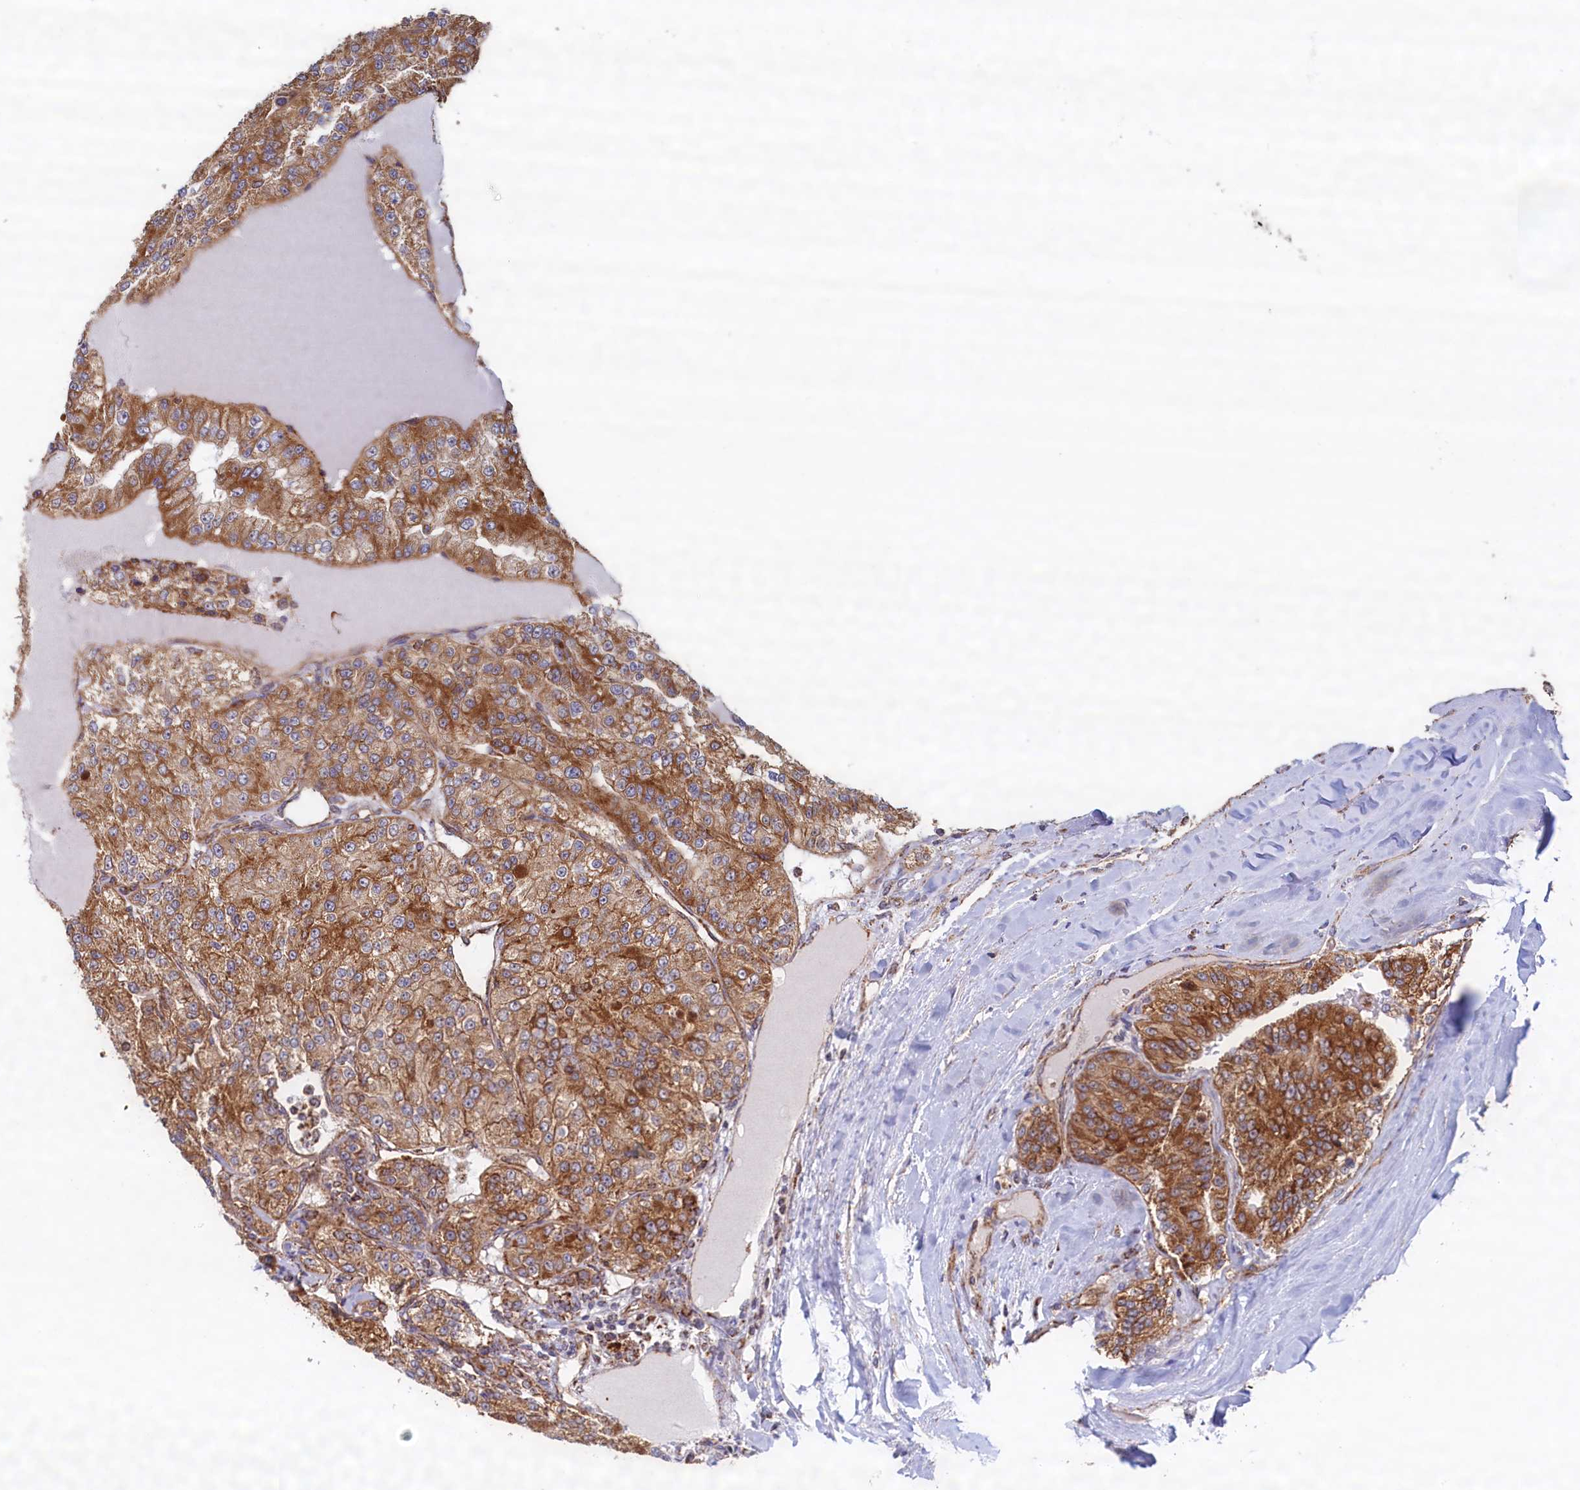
{"staining": {"intensity": "moderate", "quantity": ">75%", "location": "cytoplasmic/membranous"}, "tissue": "renal cancer", "cell_type": "Tumor cells", "image_type": "cancer", "snomed": [{"axis": "morphology", "description": "Adenocarcinoma, NOS"}, {"axis": "topography", "description": "Kidney"}], "caption": "Human renal cancer stained for a protein (brown) shows moderate cytoplasmic/membranous positive positivity in approximately >75% of tumor cells.", "gene": "UBE3B", "patient": {"sex": "female", "age": 63}}